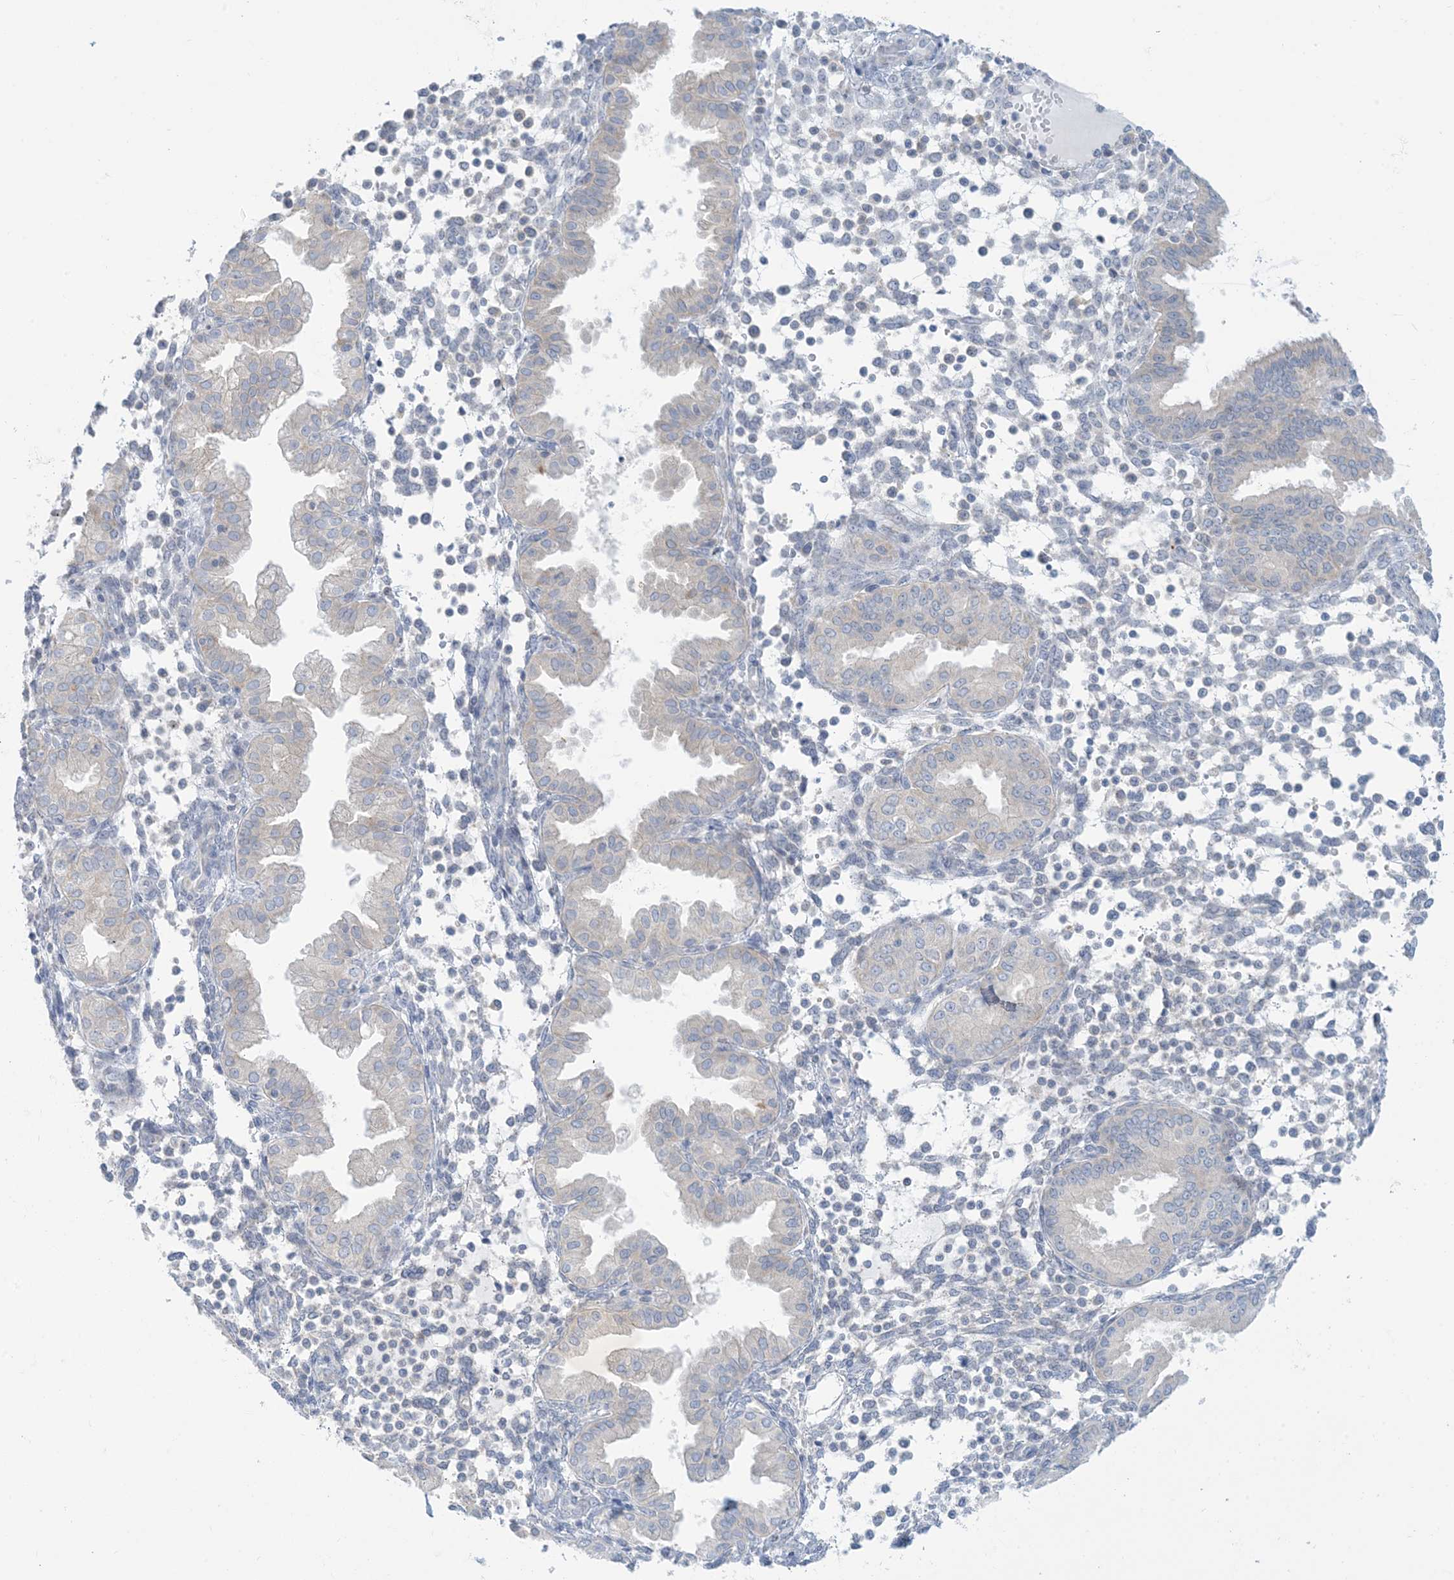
{"staining": {"intensity": "negative", "quantity": "none", "location": "none"}, "tissue": "endometrium", "cell_type": "Cells in endometrial stroma", "image_type": "normal", "snomed": [{"axis": "morphology", "description": "Normal tissue, NOS"}, {"axis": "topography", "description": "Endometrium"}], "caption": "Immunohistochemistry (IHC) of benign human endometrium reveals no positivity in cells in endometrial stroma. (DAB (3,3'-diaminobenzidine) immunohistochemistry (IHC) visualized using brightfield microscopy, high magnification).", "gene": "MRPS18A", "patient": {"sex": "female", "age": 53}}